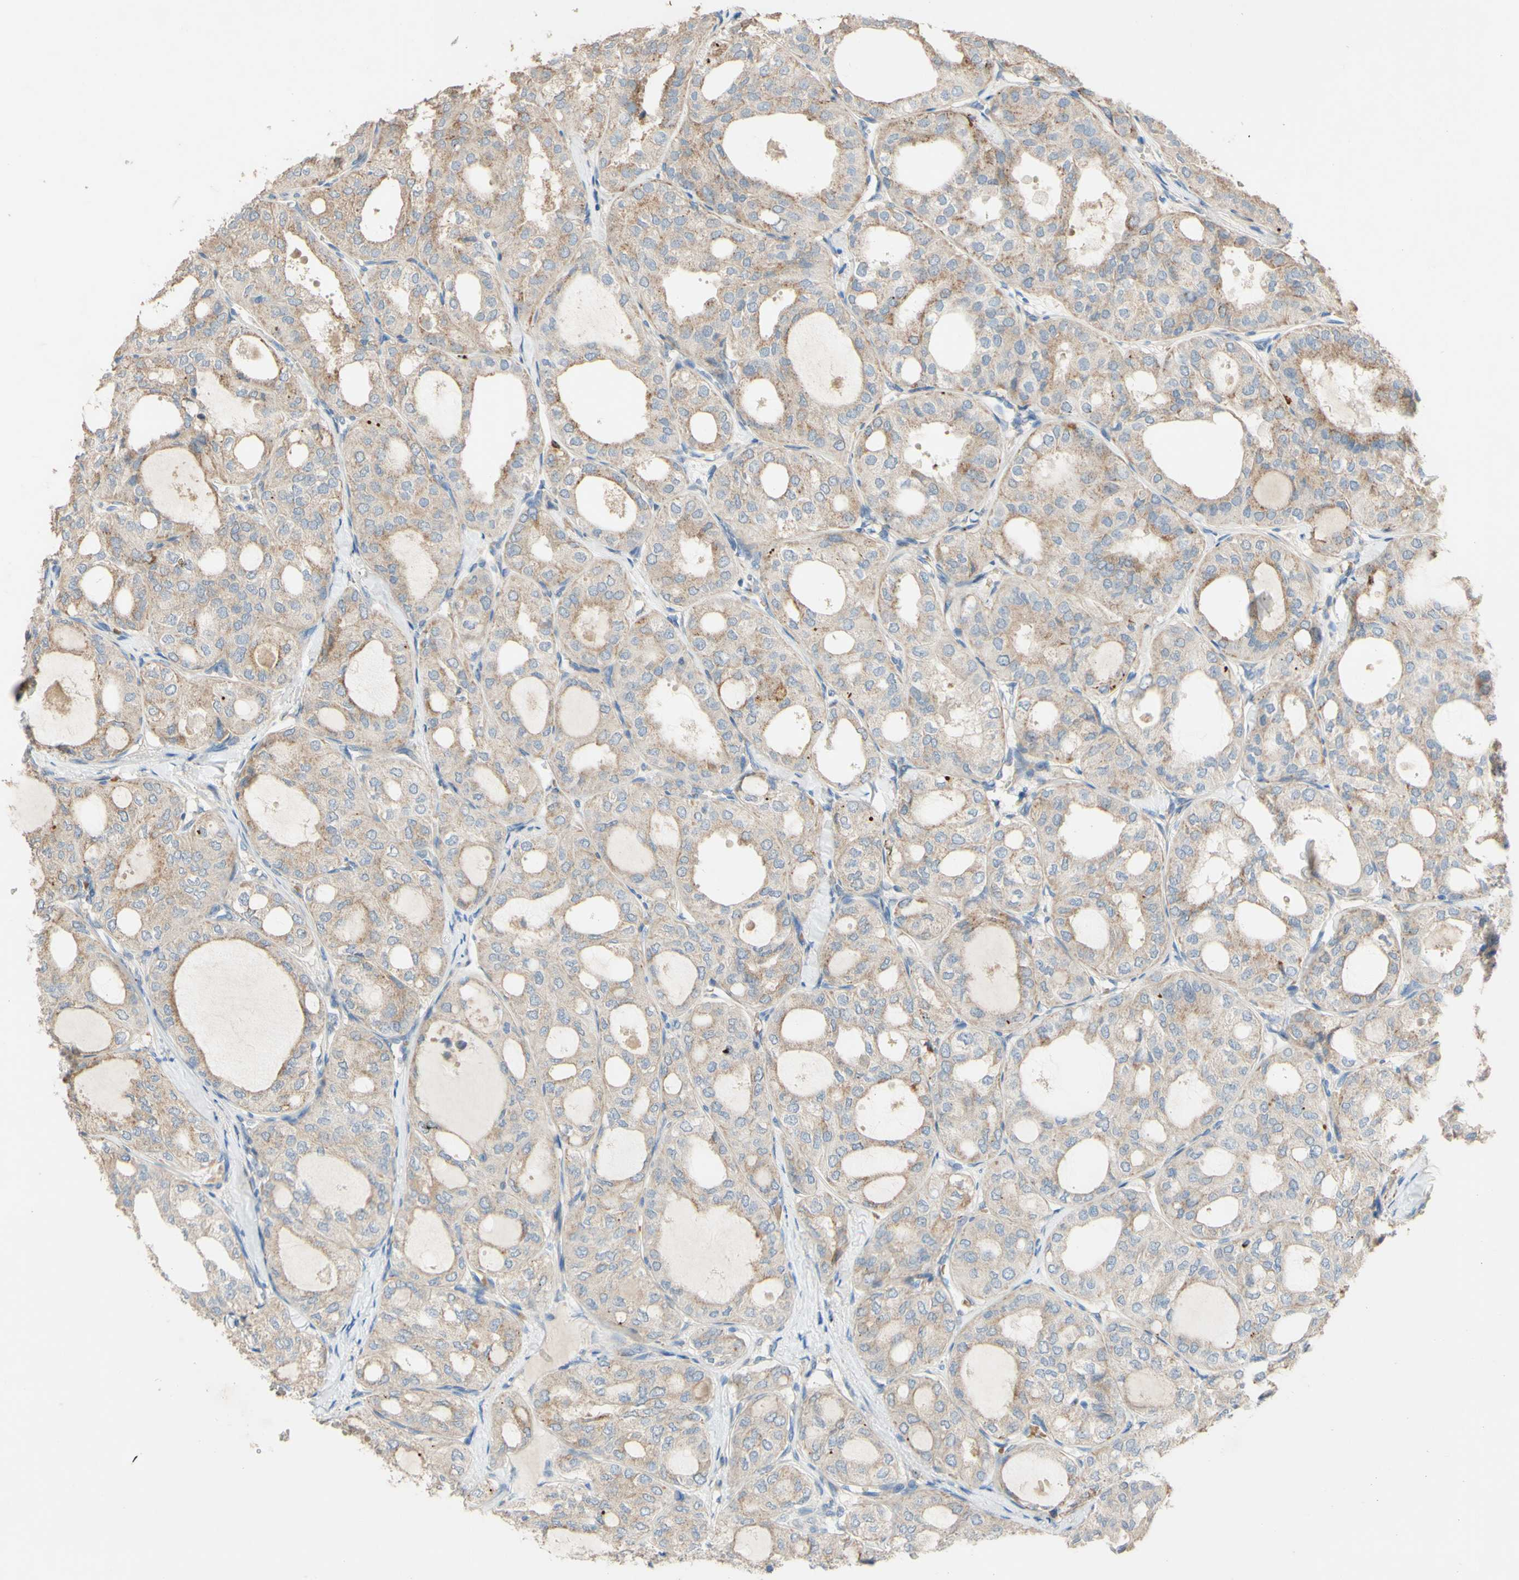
{"staining": {"intensity": "moderate", "quantity": "25%-75%", "location": "cytoplasmic/membranous"}, "tissue": "thyroid cancer", "cell_type": "Tumor cells", "image_type": "cancer", "snomed": [{"axis": "morphology", "description": "Follicular adenoma carcinoma, NOS"}, {"axis": "topography", "description": "Thyroid gland"}], "caption": "IHC (DAB (3,3'-diaminobenzidine)) staining of thyroid cancer displays moderate cytoplasmic/membranous protein staining in about 25%-75% of tumor cells.", "gene": "DKK3", "patient": {"sex": "male", "age": 75}}